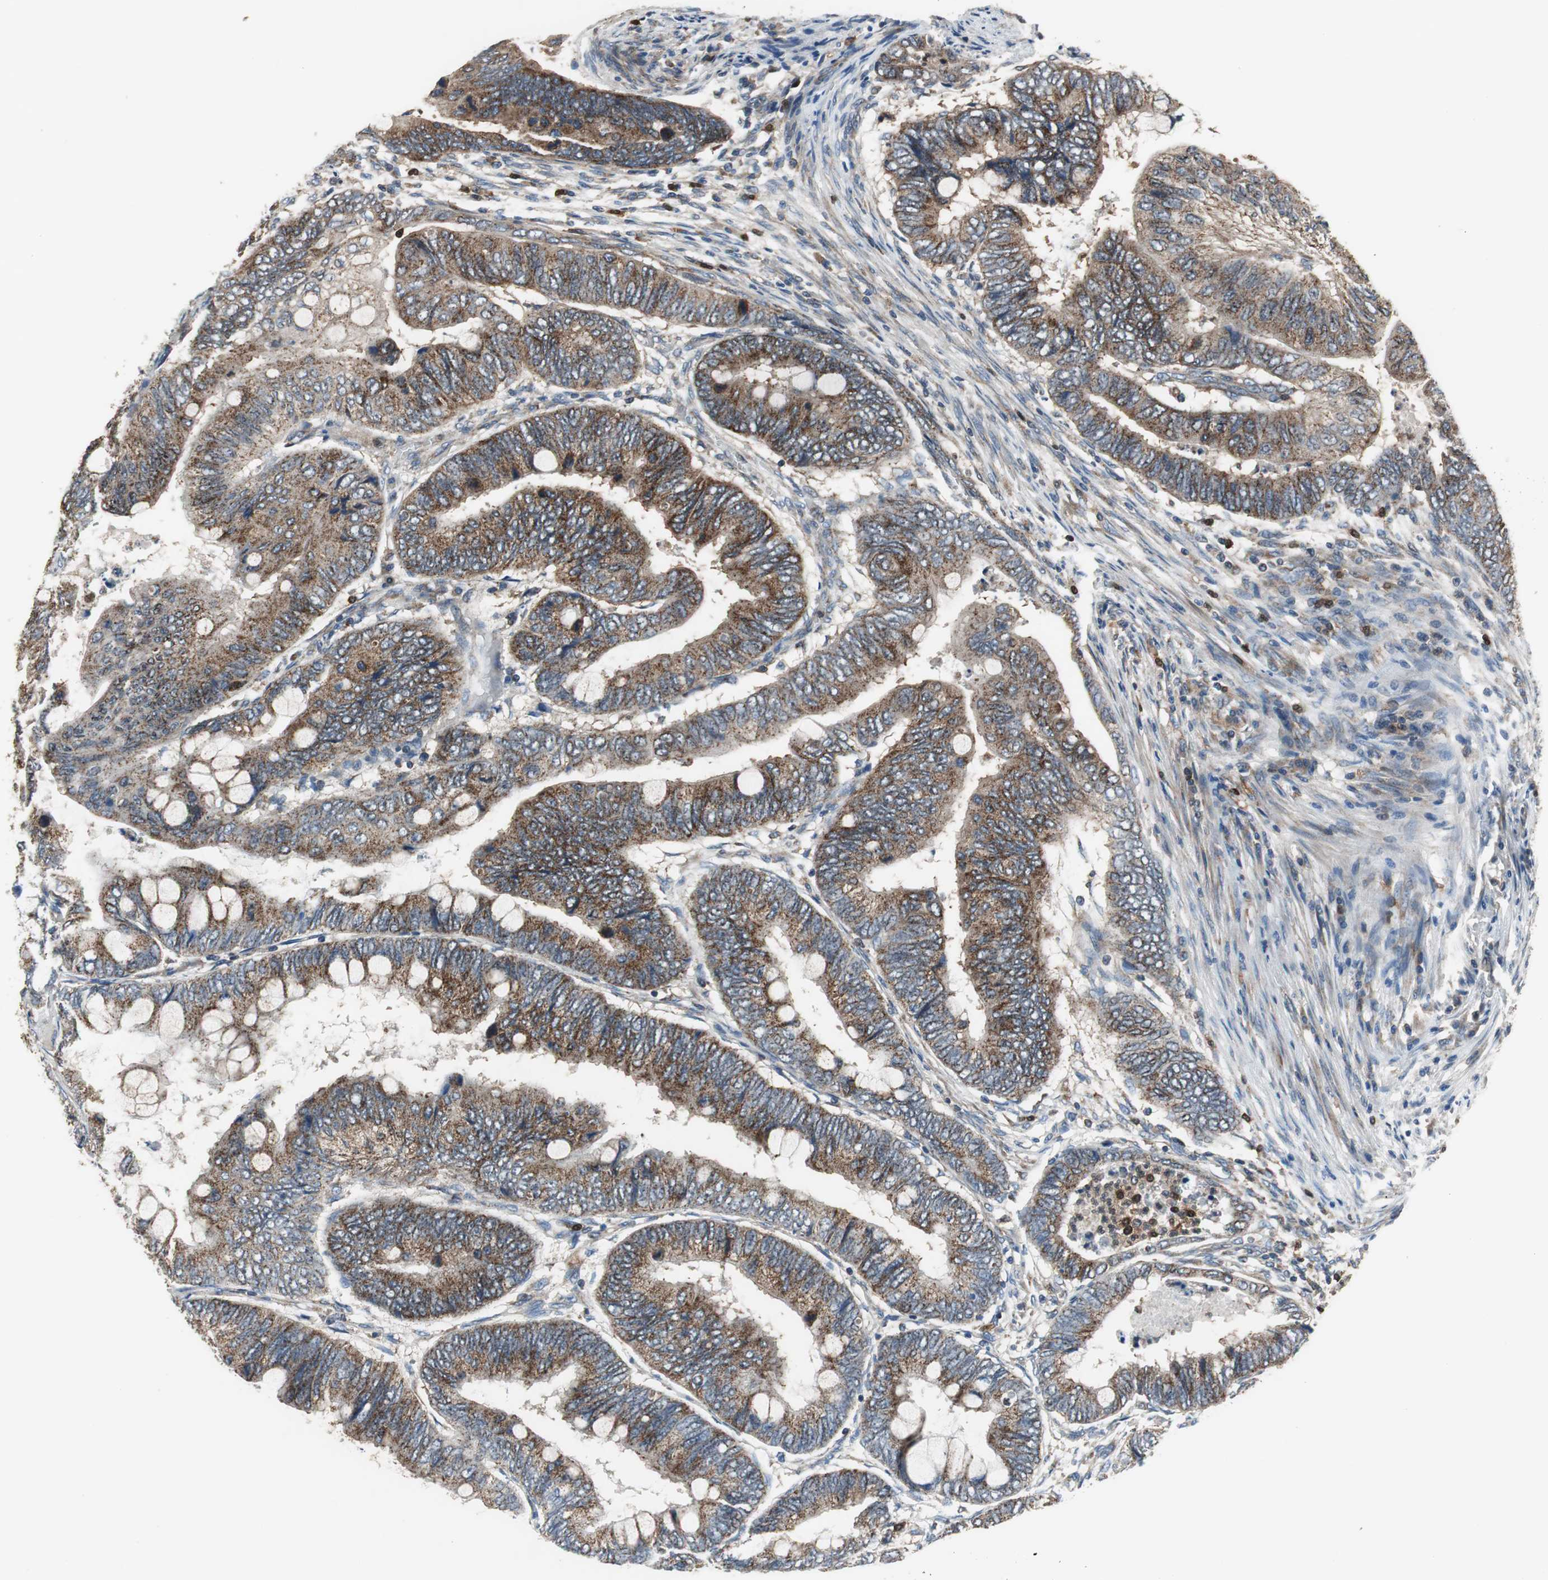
{"staining": {"intensity": "strong", "quantity": ">75%", "location": "cytoplasmic/membranous"}, "tissue": "colorectal cancer", "cell_type": "Tumor cells", "image_type": "cancer", "snomed": [{"axis": "morphology", "description": "Normal tissue, NOS"}, {"axis": "morphology", "description": "Adenocarcinoma, NOS"}, {"axis": "topography", "description": "Rectum"}, {"axis": "topography", "description": "Peripheral nerve tissue"}], "caption": "Immunohistochemistry photomicrograph of neoplastic tissue: colorectal adenocarcinoma stained using immunohistochemistry exhibits high levels of strong protein expression localized specifically in the cytoplasmic/membranous of tumor cells, appearing as a cytoplasmic/membranous brown color.", "gene": "PI4KB", "patient": {"sex": "male", "age": 92}}